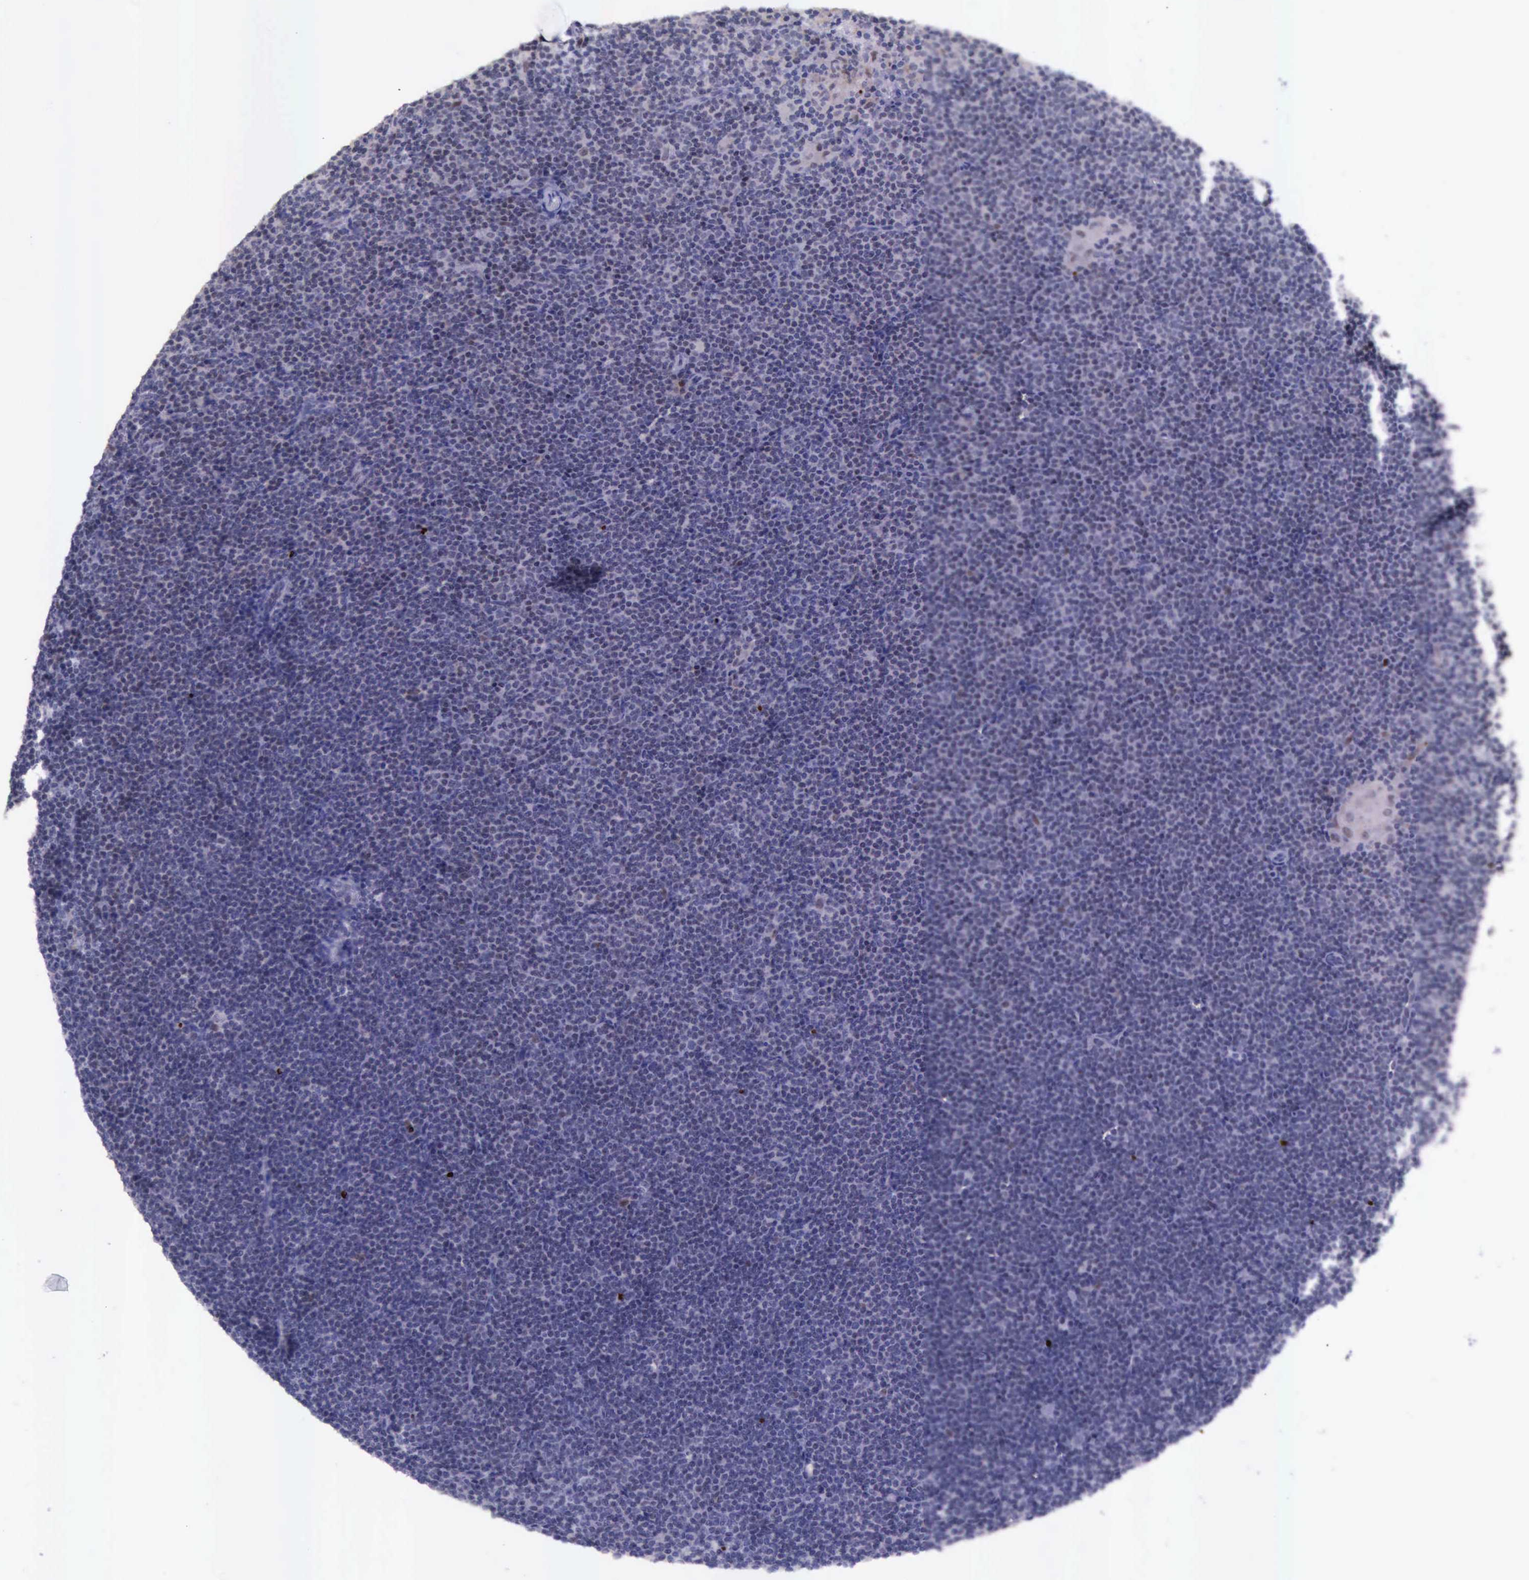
{"staining": {"intensity": "strong", "quantity": "<25%", "location": "nuclear"}, "tissue": "lymphoma", "cell_type": "Tumor cells", "image_type": "cancer", "snomed": [{"axis": "morphology", "description": "Malignant lymphoma, non-Hodgkin's type, Low grade"}, {"axis": "topography", "description": "Lymph node"}], "caption": "Immunohistochemical staining of human lymphoma shows strong nuclear protein positivity in approximately <25% of tumor cells. (Stains: DAB in brown, nuclei in blue, Microscopy: brightfield microscopy at high magnification).", "gene": "PARP1", "patient": {"sex": "female", "age": 69}}